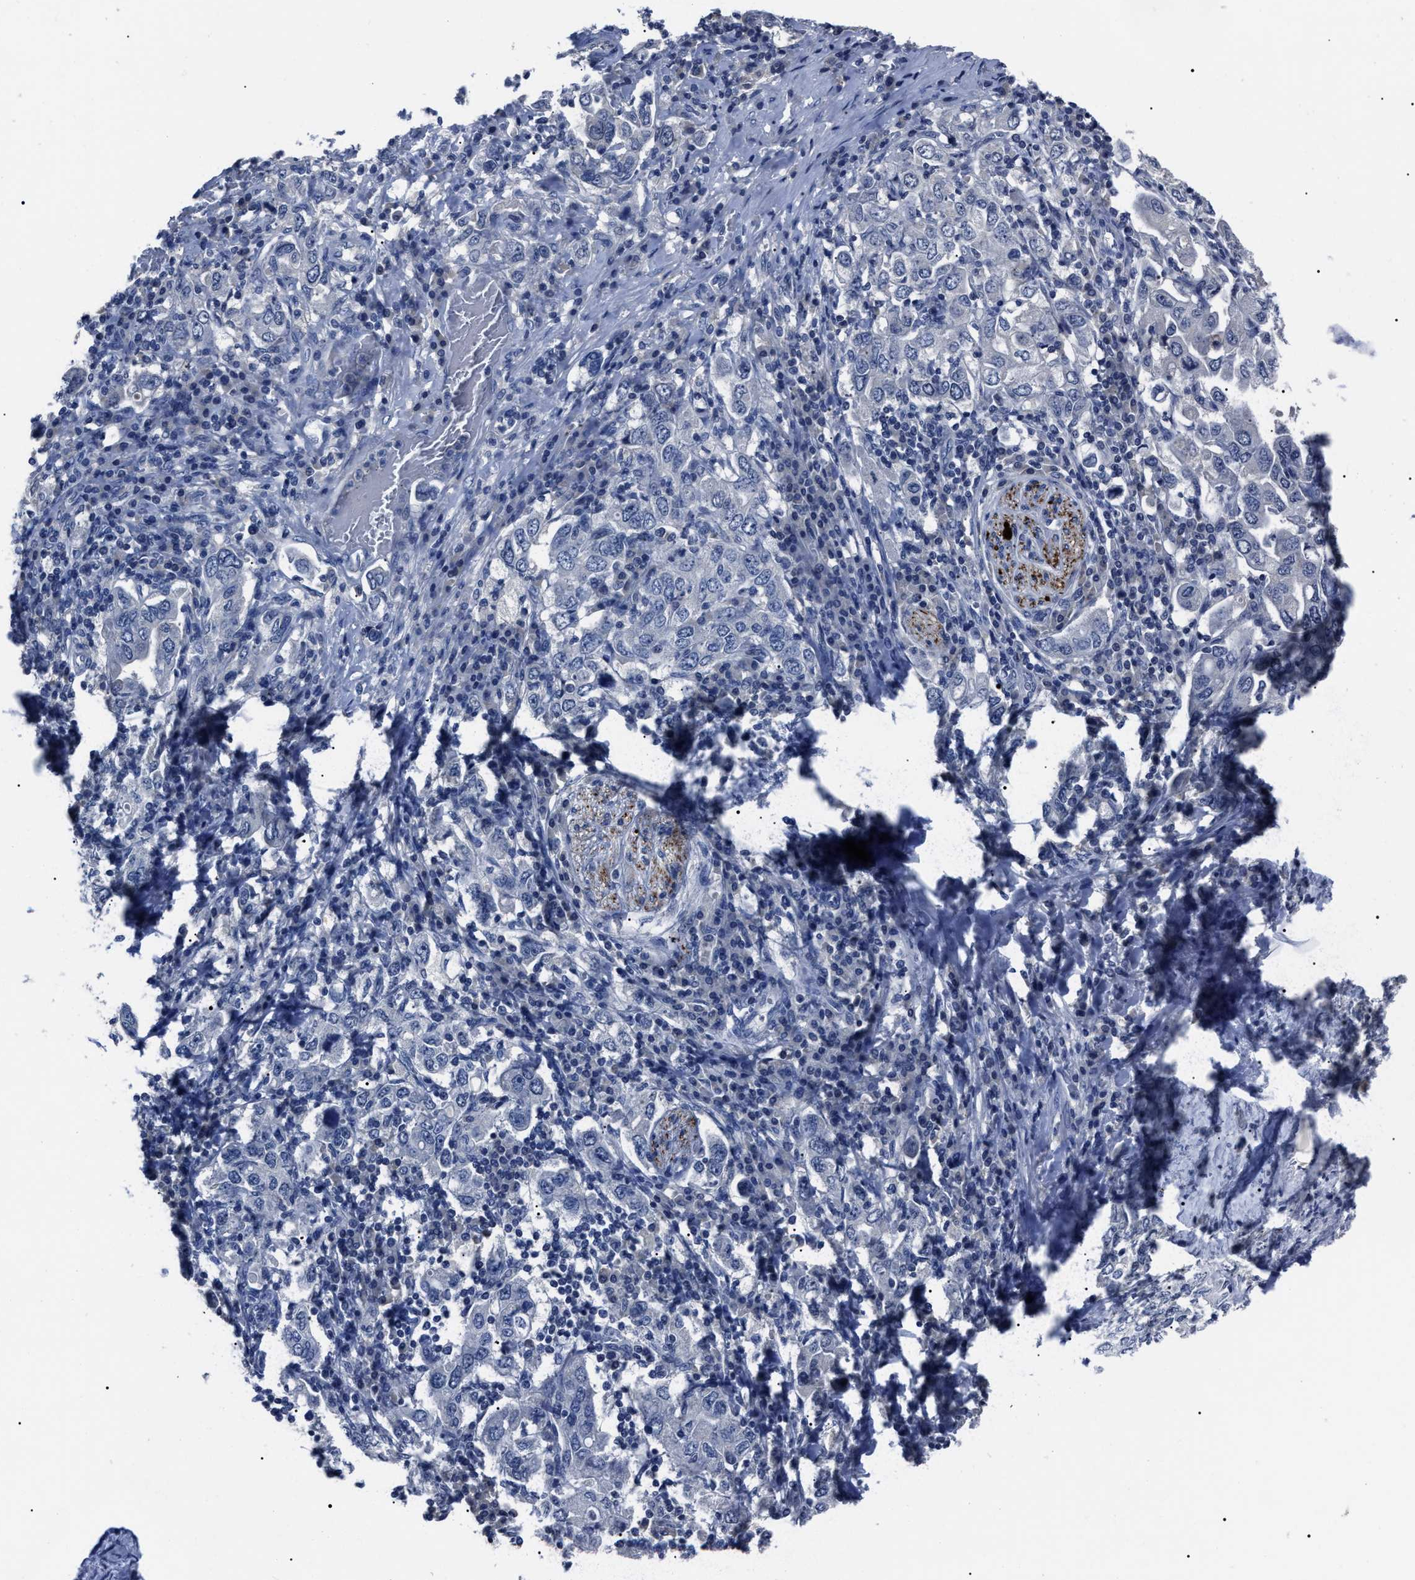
{"staining": {"intensity": "negative", "quantity": "none", "location": "none"}, "tissue": "stomach cancer", "cell_type": "Tumor cells", "image_type": "cancer", "snomed": [{"axis": "morphology", "description": "Adenocarcinoma, NOS"}, {"axis": "topography", "description": "Stomach, upper"}], "caption": "Stomach adenocarcinoma was stained to show a protein in brown. There is no significant positivity in tumor cells.", "gene": "LRWD1", "patient": {"sex": "male", "age": 62}}